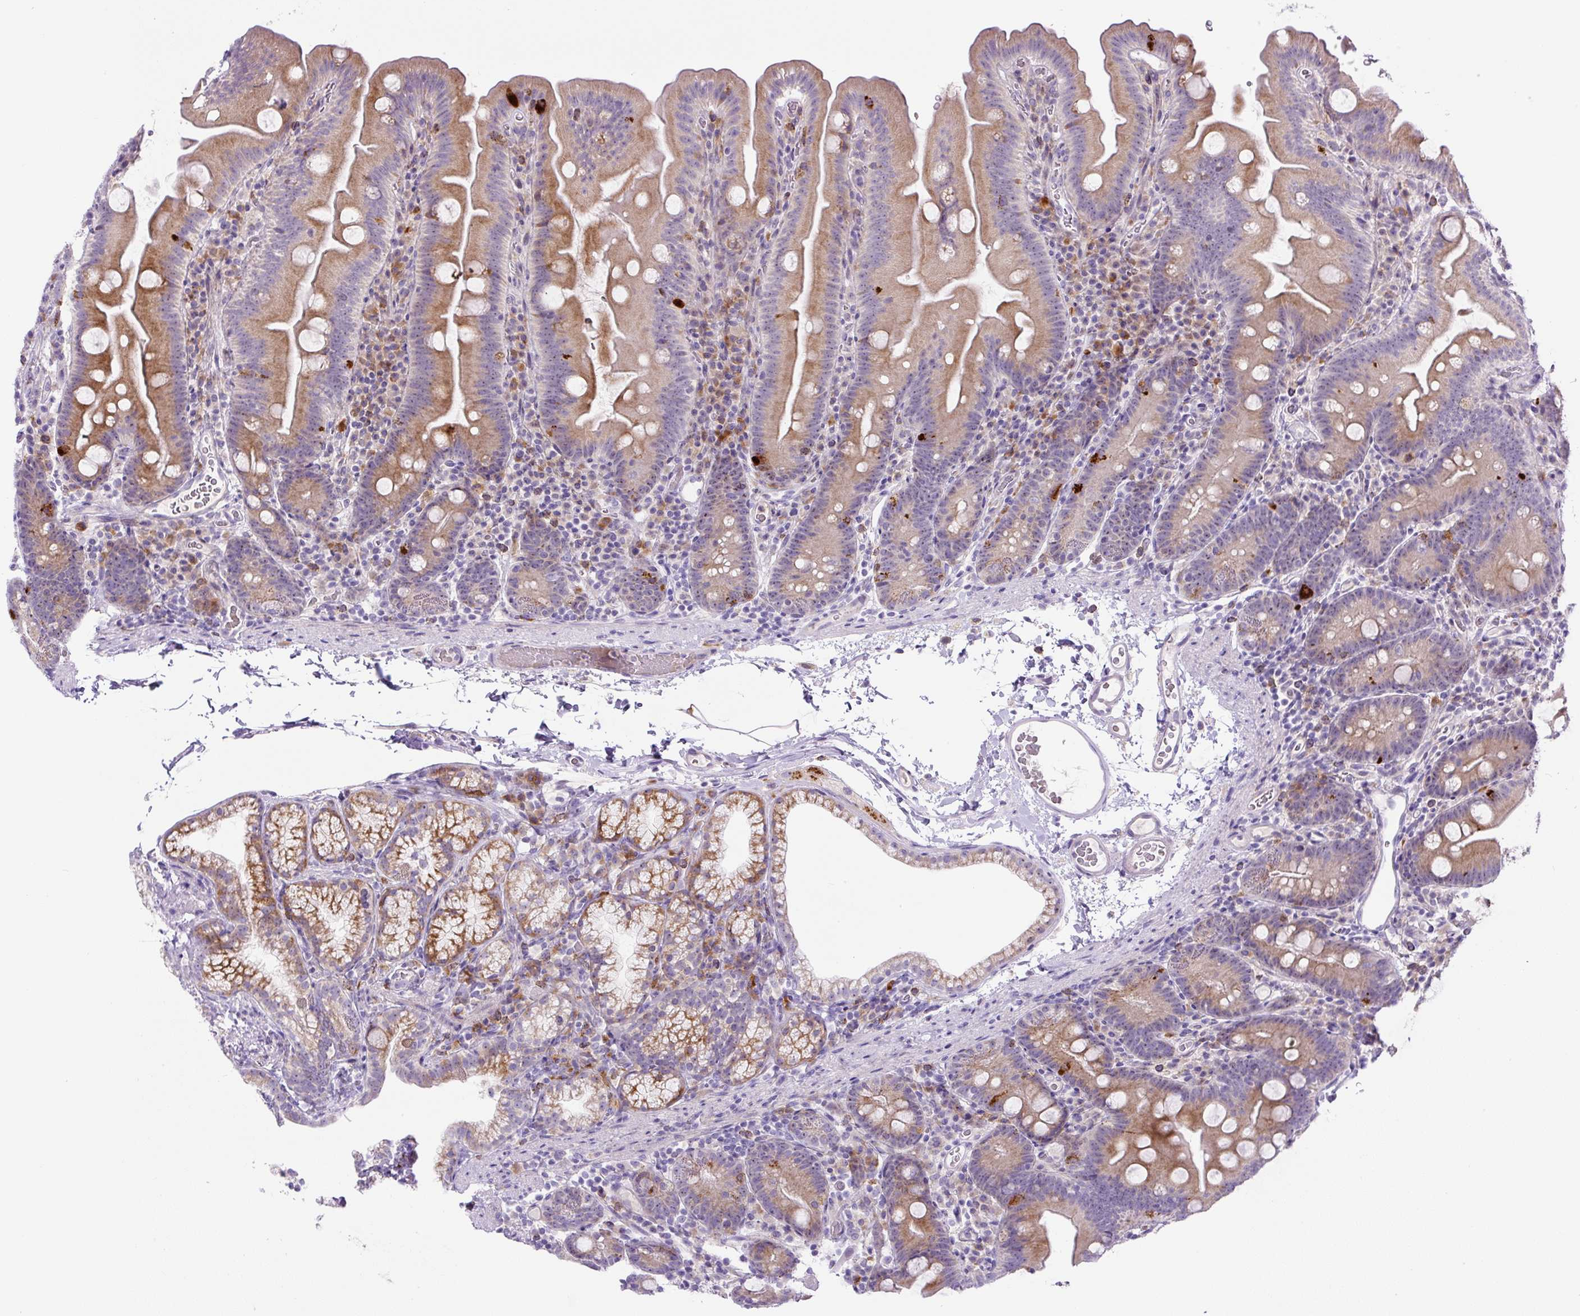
{"staining": {"intensity": "moderate", "quantity": ">75%", "location": "cytoplasmic/membranous"}, "tissue": "small intestine", "cell_type": "Glandular cells", "image_type": "normal", "snomed": [{"axis": "morphology", "description": "Normal tissue, NOS"}, {"axis": "topography", "description": "Small intestine"}], "caption": "Protein staining of benign small intestine reveals moderate cytoplasmic/membranous staining in about >75% of glandular cells. (brown staining indicates protein expression, while blue staining denotes nuclei).", "gene": "ZNF596", "patient": {"sex": "female", "age": 68}}